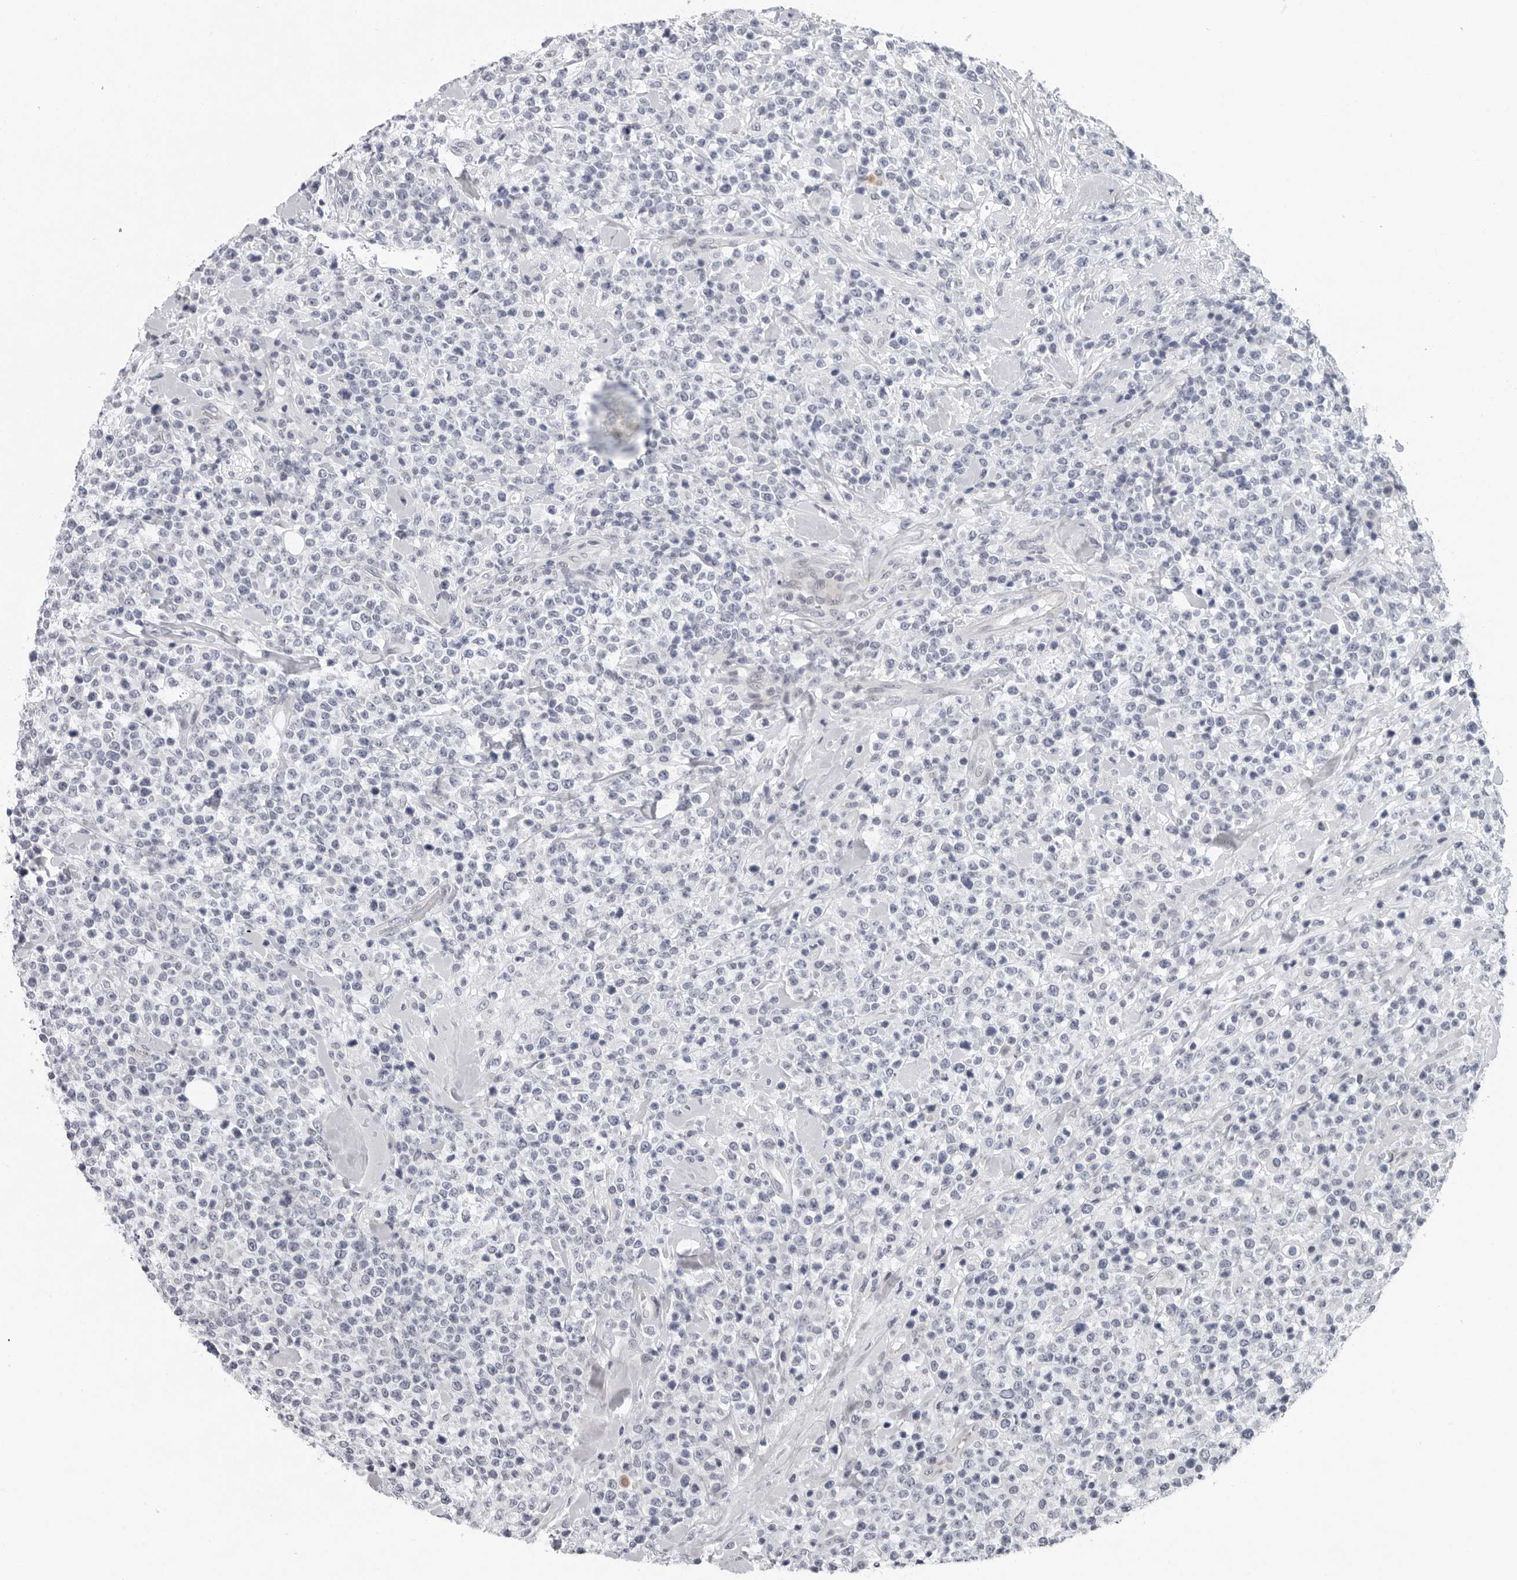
{"staining": {"intensity": "negative", "quantity": "none", "location": "none"}, "tissue": "lymphoma", "cell_type": "Tumor cells", "image_type": "cancer", "snomed": [{"axis": "morphology", "description": "Malignant lymphoma, non-Hodgkin's type, High grade"}, {"axis": "topography", "description": "Colon"}], "caption": "Immunohistochemistry image of malignant lymphoma, non-Hodgkin's type (high-grade) stained for a protein (brown), which displays no expression in tumor cells. (Immunohistochemistry, brightfield microscopy, high magnification).", "gene": "CCDC28B", "patient": {"sex": "female", "age": 53}}